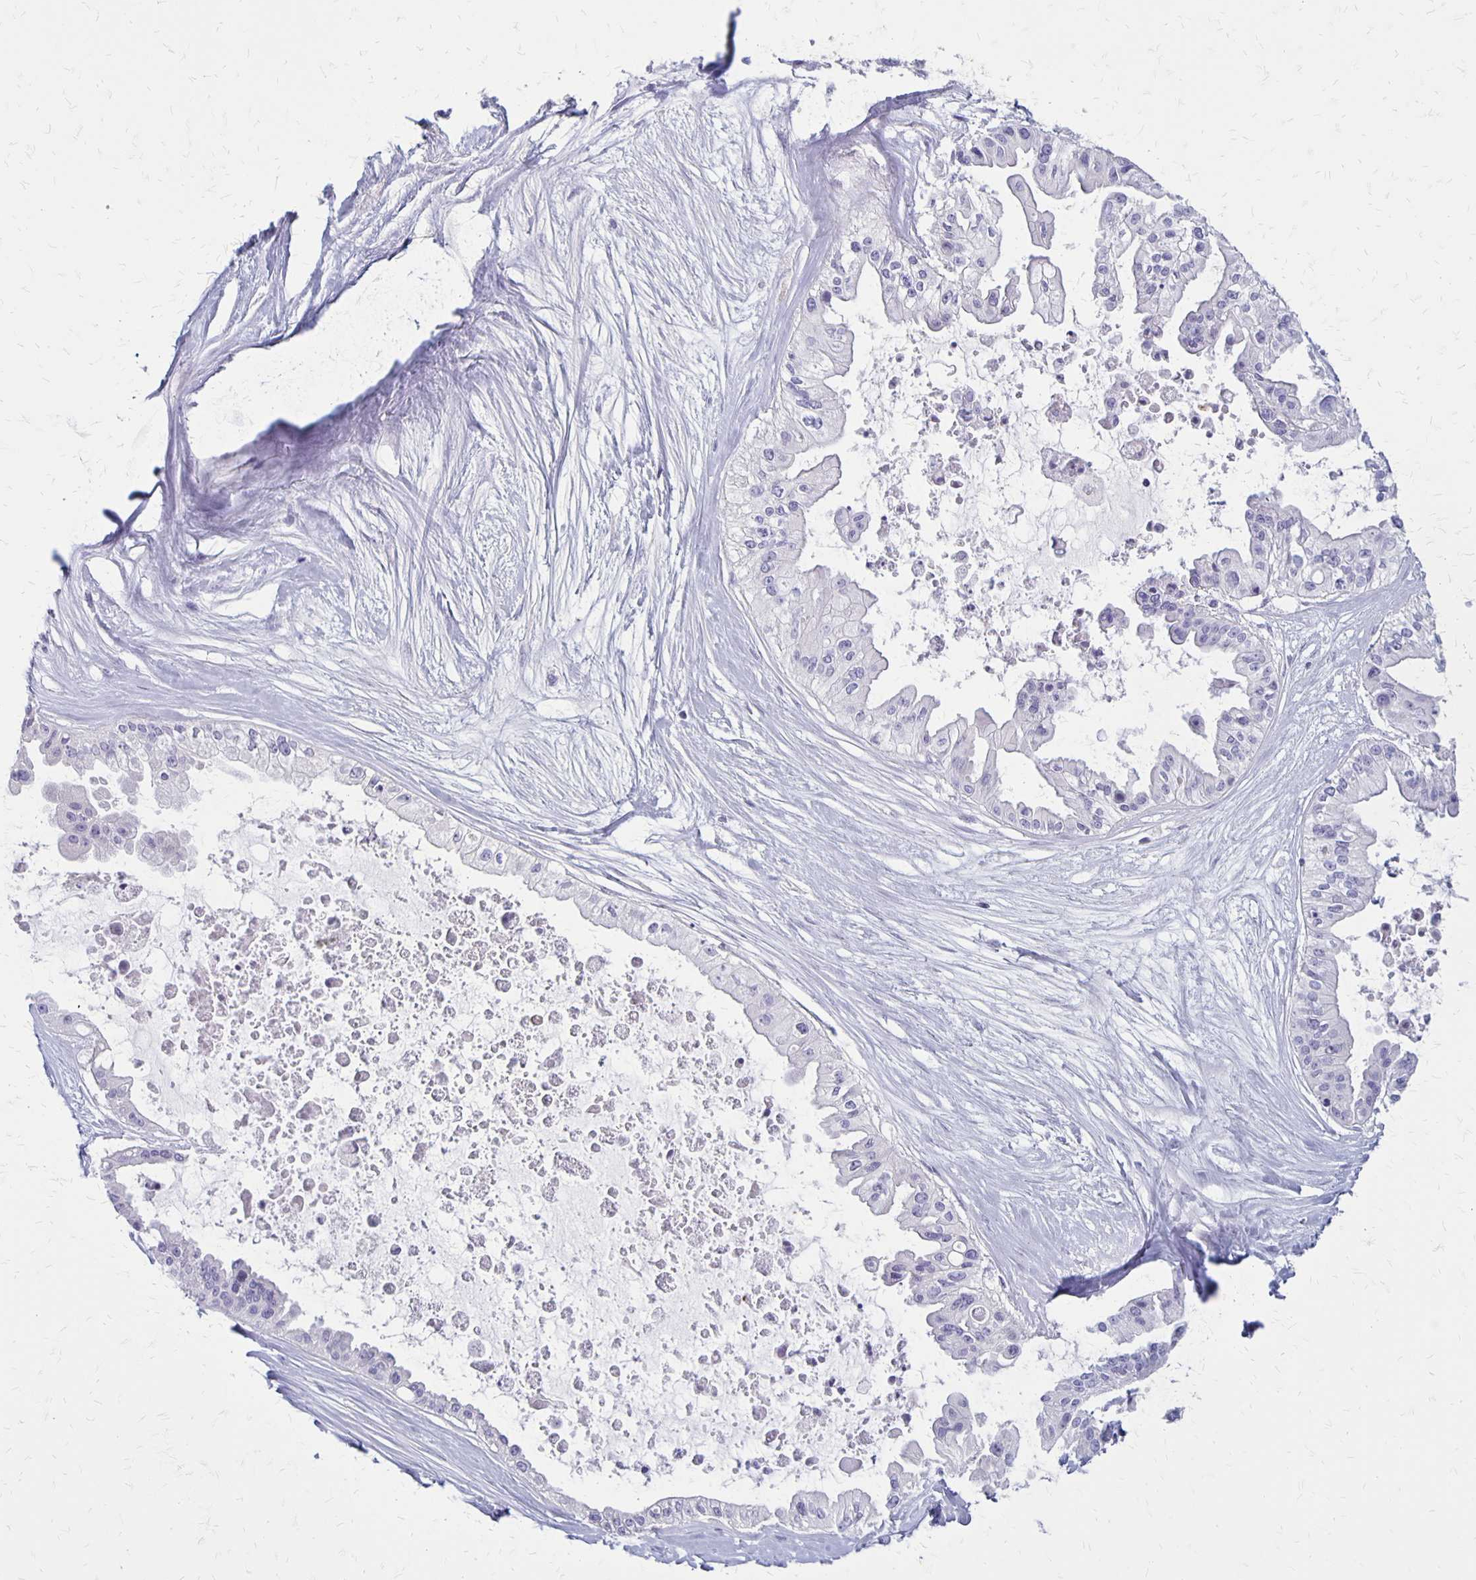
{"staining": {"intensity": "negative", "quantity": "none", "location": "none"}, "tissue": "ovarian cancer", "cell_type": "Tumor cells", "image_type": "cancer", "snomed": [{"axis": "morphology", "description": "Cystadenocarcinoma, serous, NOS"}, {"axis": "topography", "description": "Ovary"}], "caption": "Immunohistochemistry histopathology image of neoplastic tissue: ovarian cancer stained with DAB shows no significant protein staining in tumor cells. The staining is performed using DAB (3,3'-diaminobenzidine) brown chromogen with nuclei counter-stained in using hematoxylin.", "gene": "HOMER1", "patient": {"sex": "female", "age": 56}}